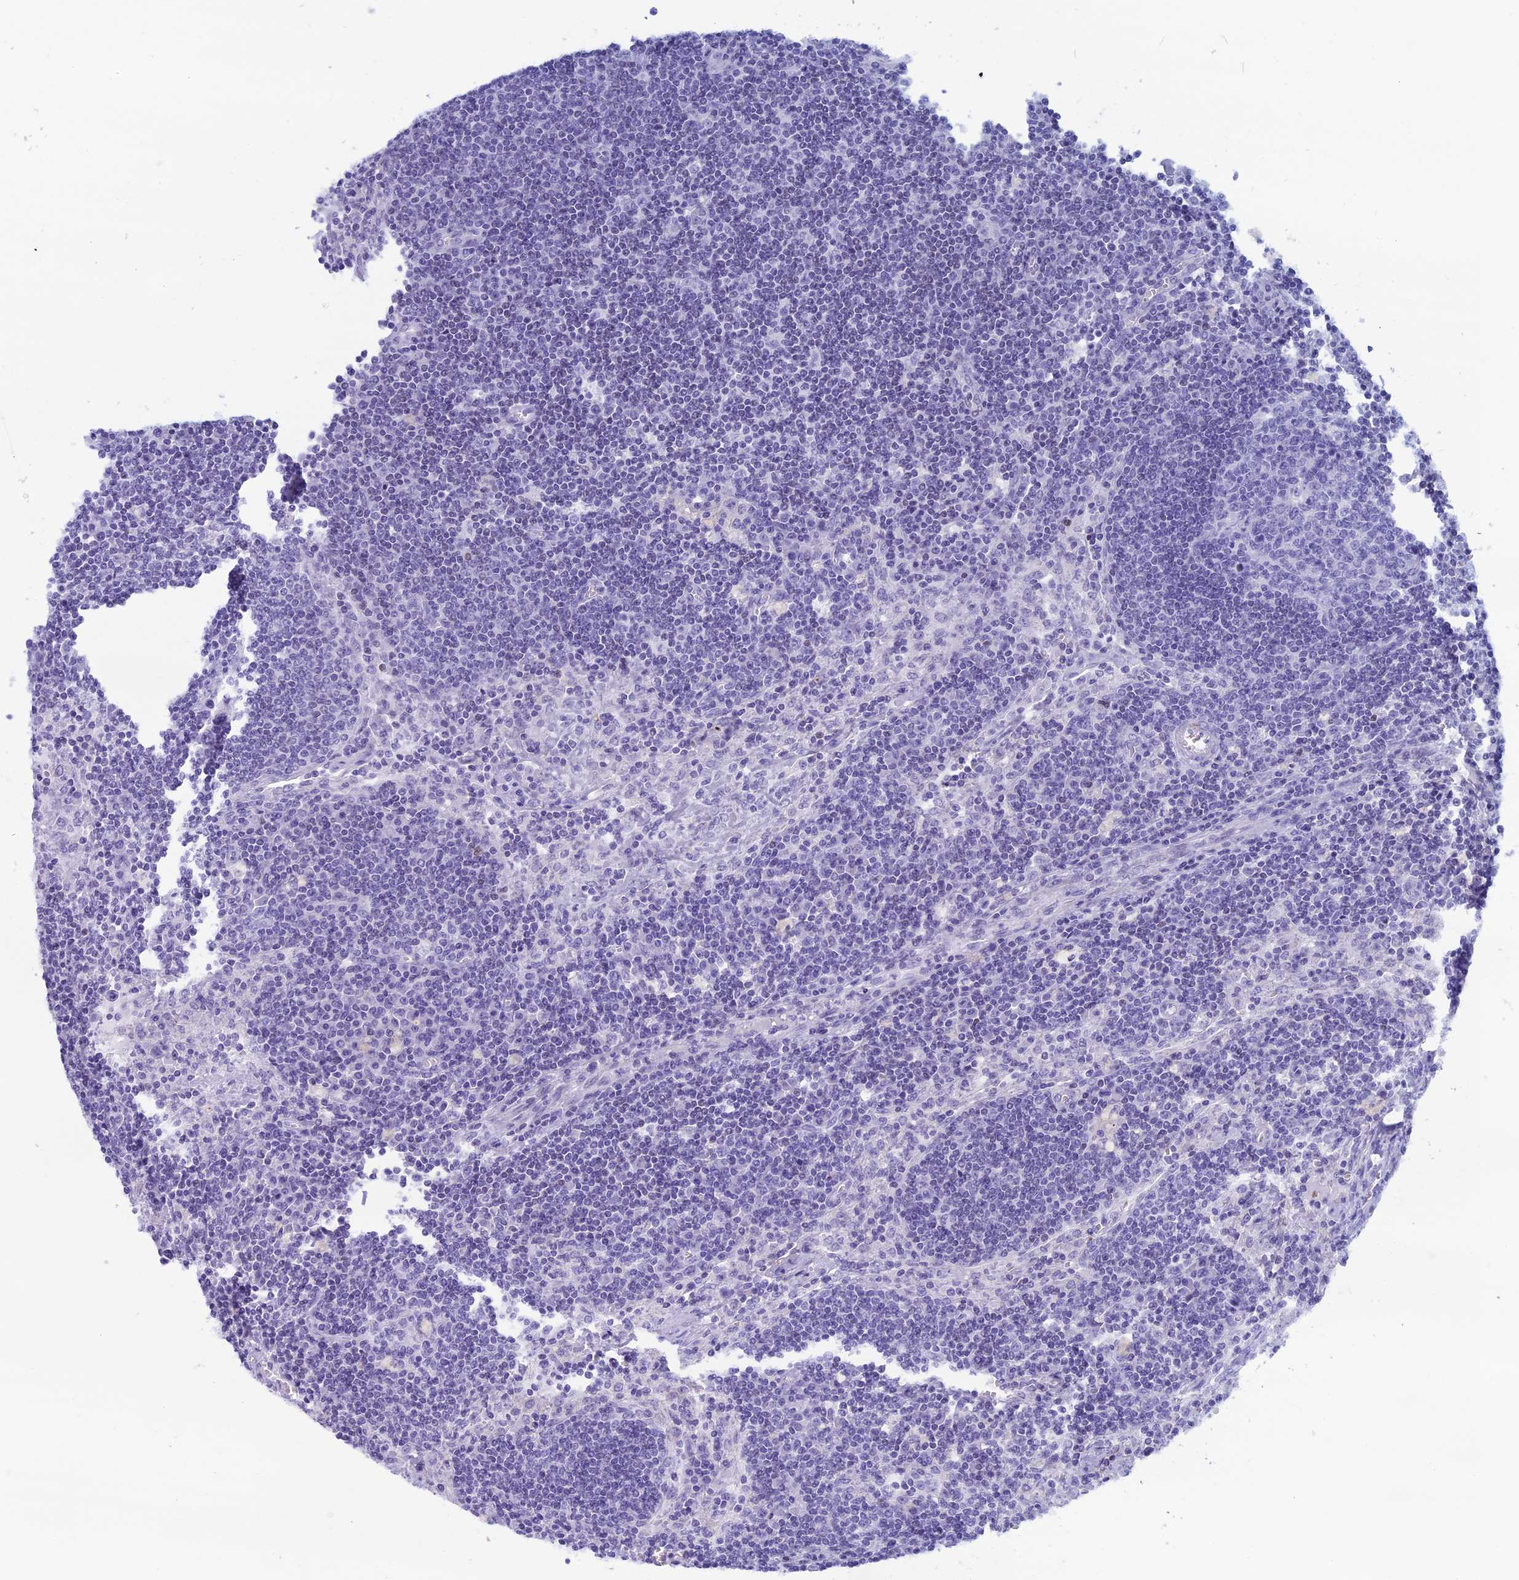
{"staining": {"intensity": "negative", "quantity": "none", "location": "none"}, "tissue": "lymph node", "cell_type": "Germinal center cells", "image_type": "normal", "snomed": [{"axis": "morphology", "description": "Normal tissue, NOS"}, {"axis": "topography", "description": "Lymph node"}], "caption": "The photomicrograph demonstrates no significant positivity in germinal center cells of lymph node. (Brightfield microscopy of DAB IHC at high magnification).", "gene": "FAM169A", "patient": {"sex": "male", "age": 58}}